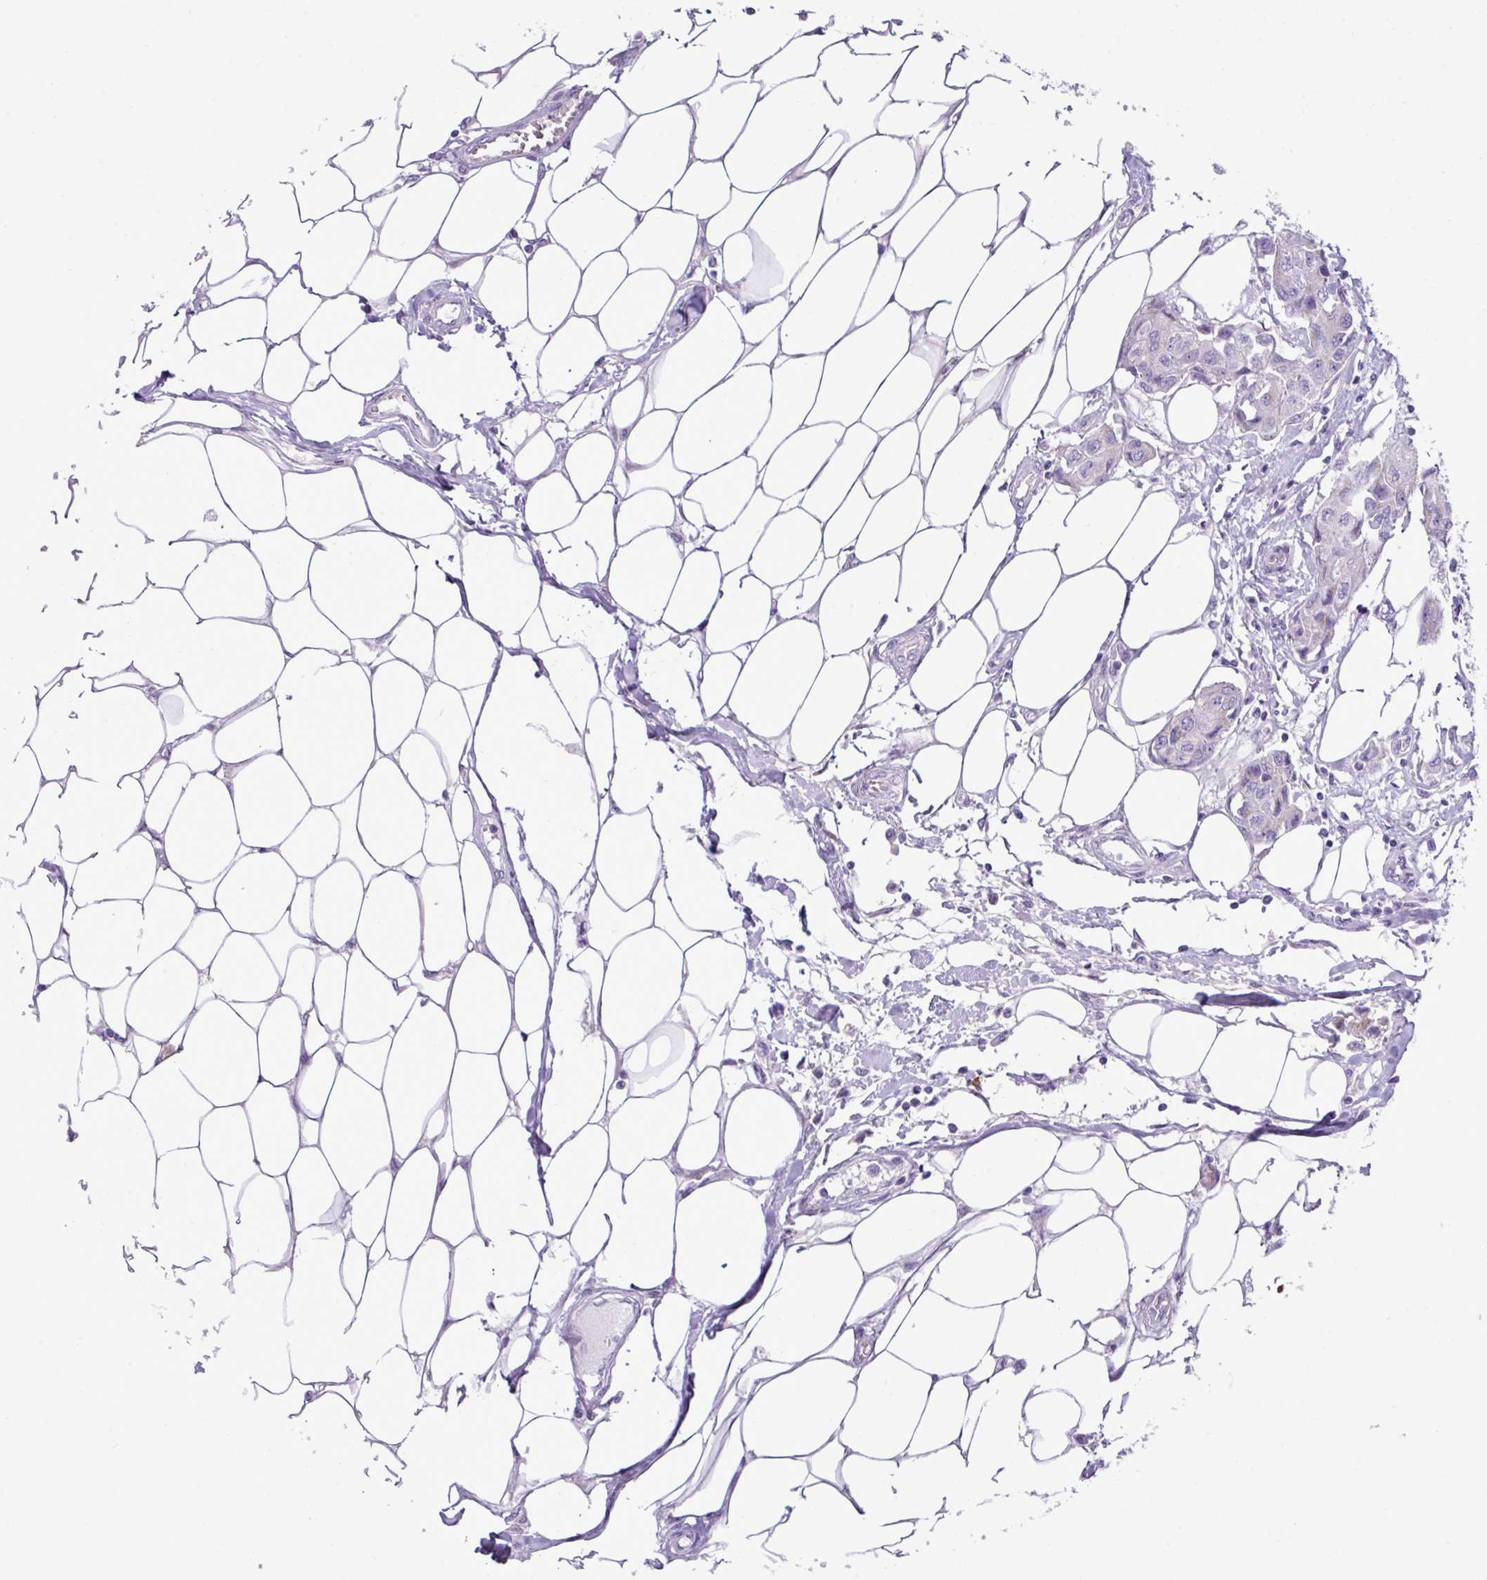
{"staining": {"intensity": "negative", "quantity": "none", "location": "none"}, "tissue": "breast cancer", "cell_type": "Tumor cells", "image_type": "cancer", "snomed": [{"axis": "morphology", "description": "Duct carcinoma"}, {"axis": "topography", "description": "Breast"}, {"axis": "topography", "description": "Lymph node"}], "caption": "DAB (3,3'-diaminobenzidine) immunohistochemical staining of intraductal carcinoma (breast) demonstrates no significant expression in tumor cells. (Brightfield microscopy of DAB immunohistochemistry (IHC) at high magnification).", "gene": "ZSCAN5A", "patient": {"sex": "female", "age": 80}}